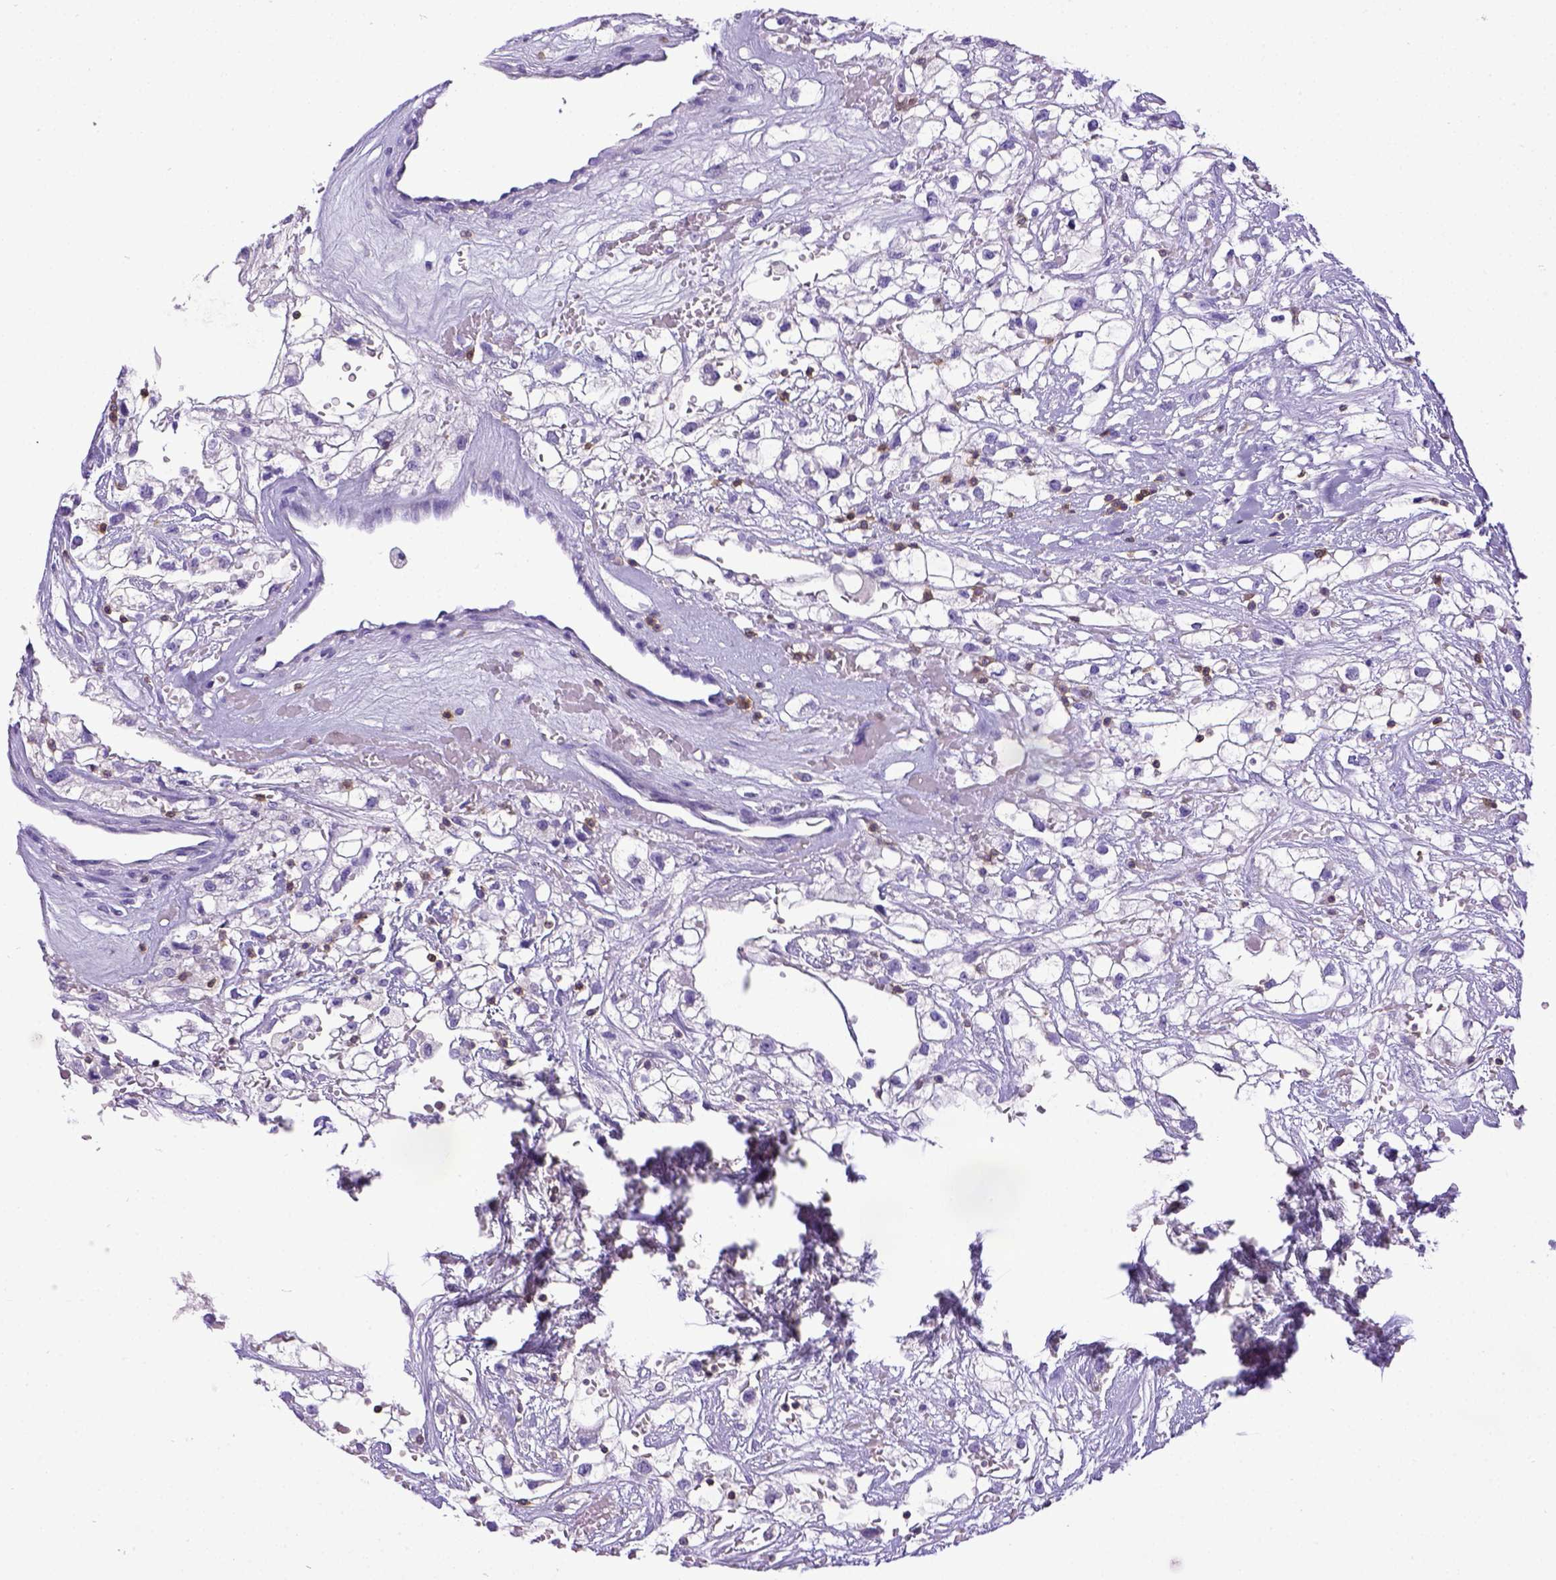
{"staining": {"intensity": "negative", "quantity": "none", "location": "none"}, "tissue": "renal cancer", "cell_type": "Tumor cells", "image_type": "cancer", "snomed": [{"axis": "morphology", "description": "Adenocarcinoma, NOS"}, {"axis": "topography", "description": "Kidney"}], "caption": "Immunohistochemistry of renal cancer (adenocarcinoma) demonstrates no expression in tumor cells.", "gene": "CD3E", "patient": {"sex": "male", "age": 59}}